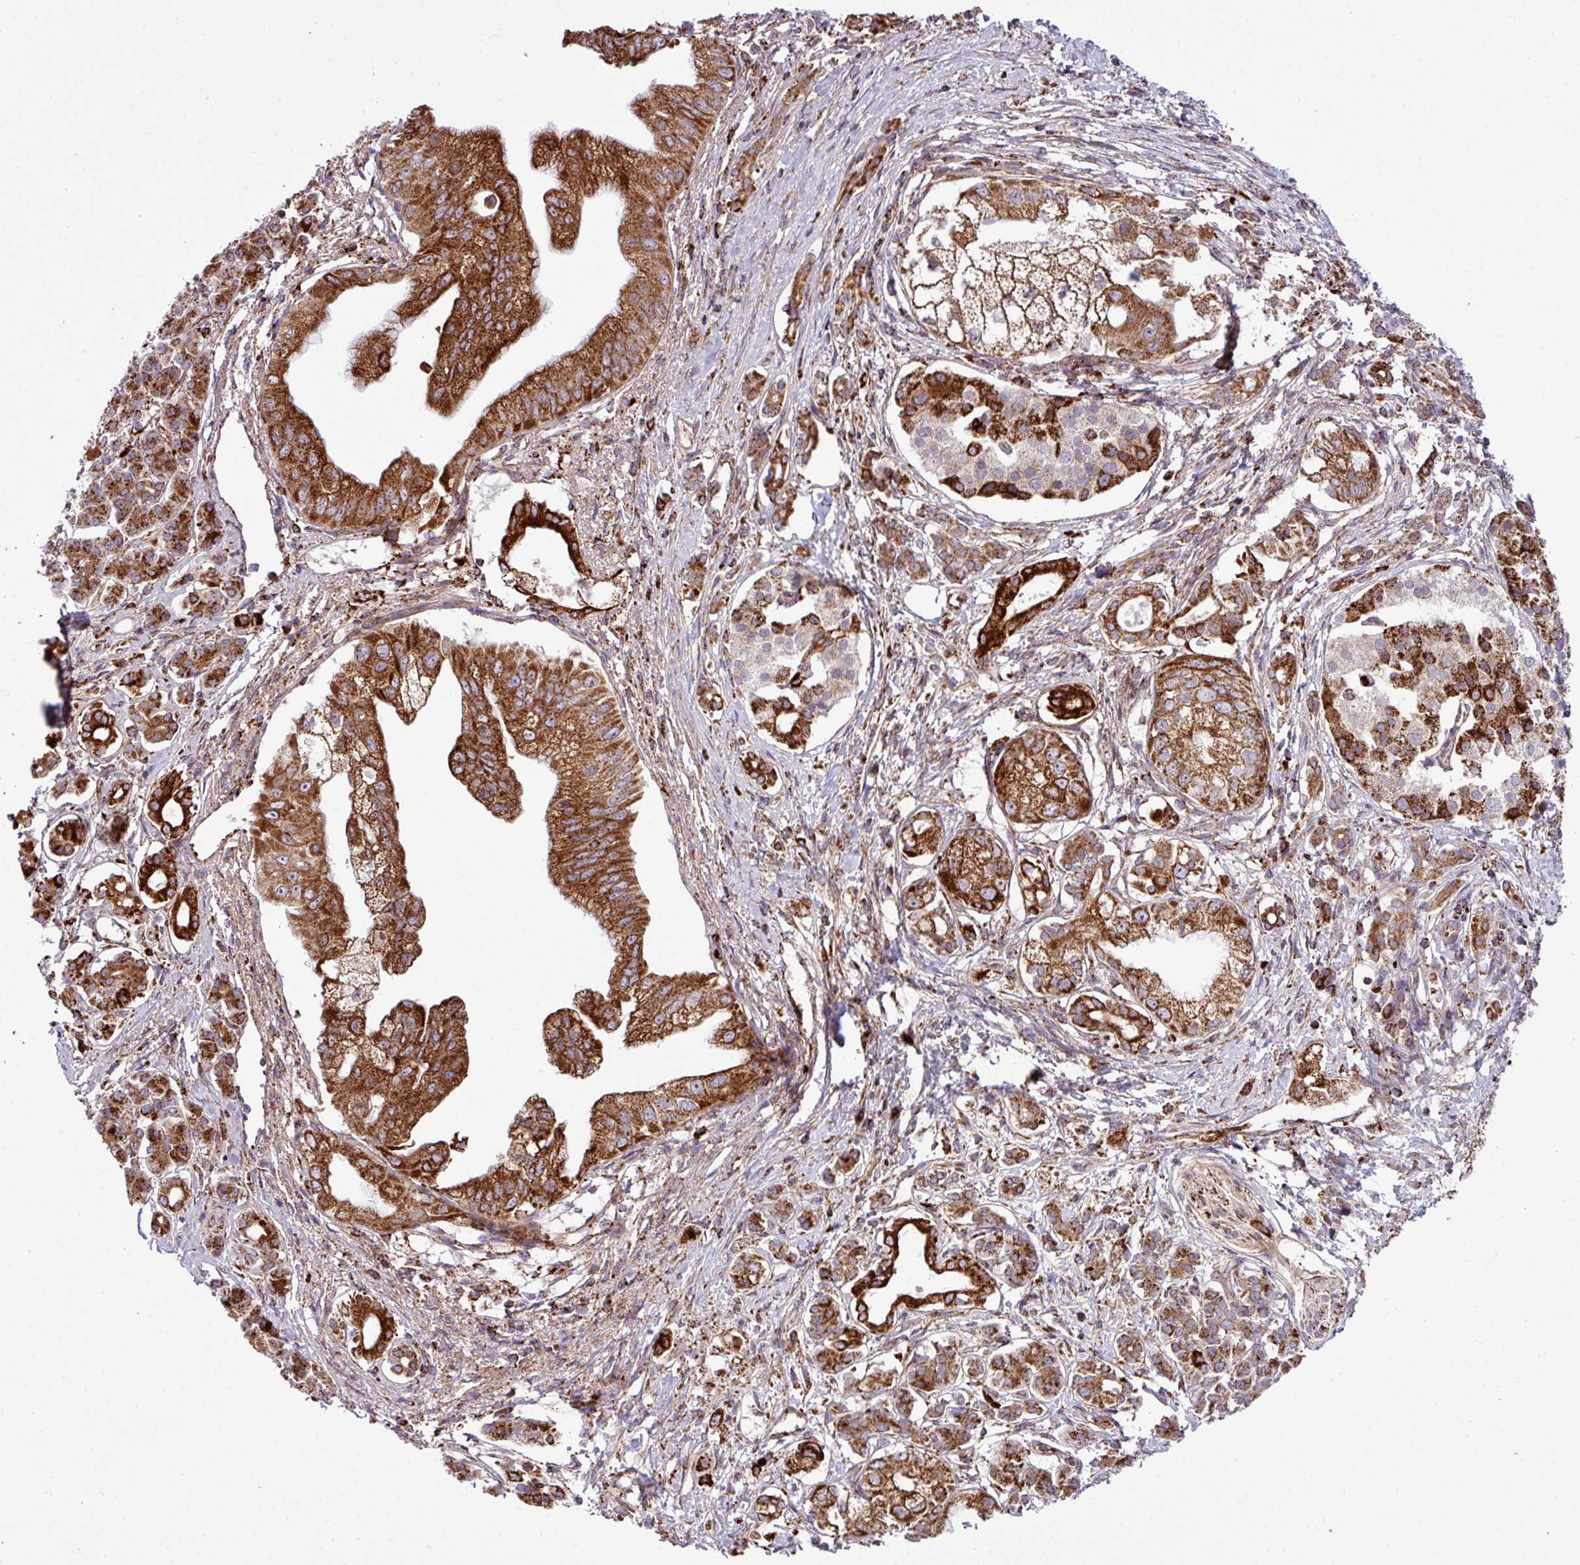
{"staining": {"intensity": "strong", "quantity": ">75%", "location": "cytoplasmic/membranous"}, "tissue": "pancreatic cancer", "cell_type": "Tumor cells", "image_type": "cancer", "snomed": [{"axis": "morphology", "description": "Adenocarcinoma, NOS"}, {"axis": "topography", "description": "Pancreas"}], "caption": "Approximately >75% of tumor cells in pancreatic cancer display strong cytoplasmic/membranous protein expression as visualized by brown immunohistochemical staining.", "gene": "ZNF569", "patient": {"sex": "male", "age": 70}}